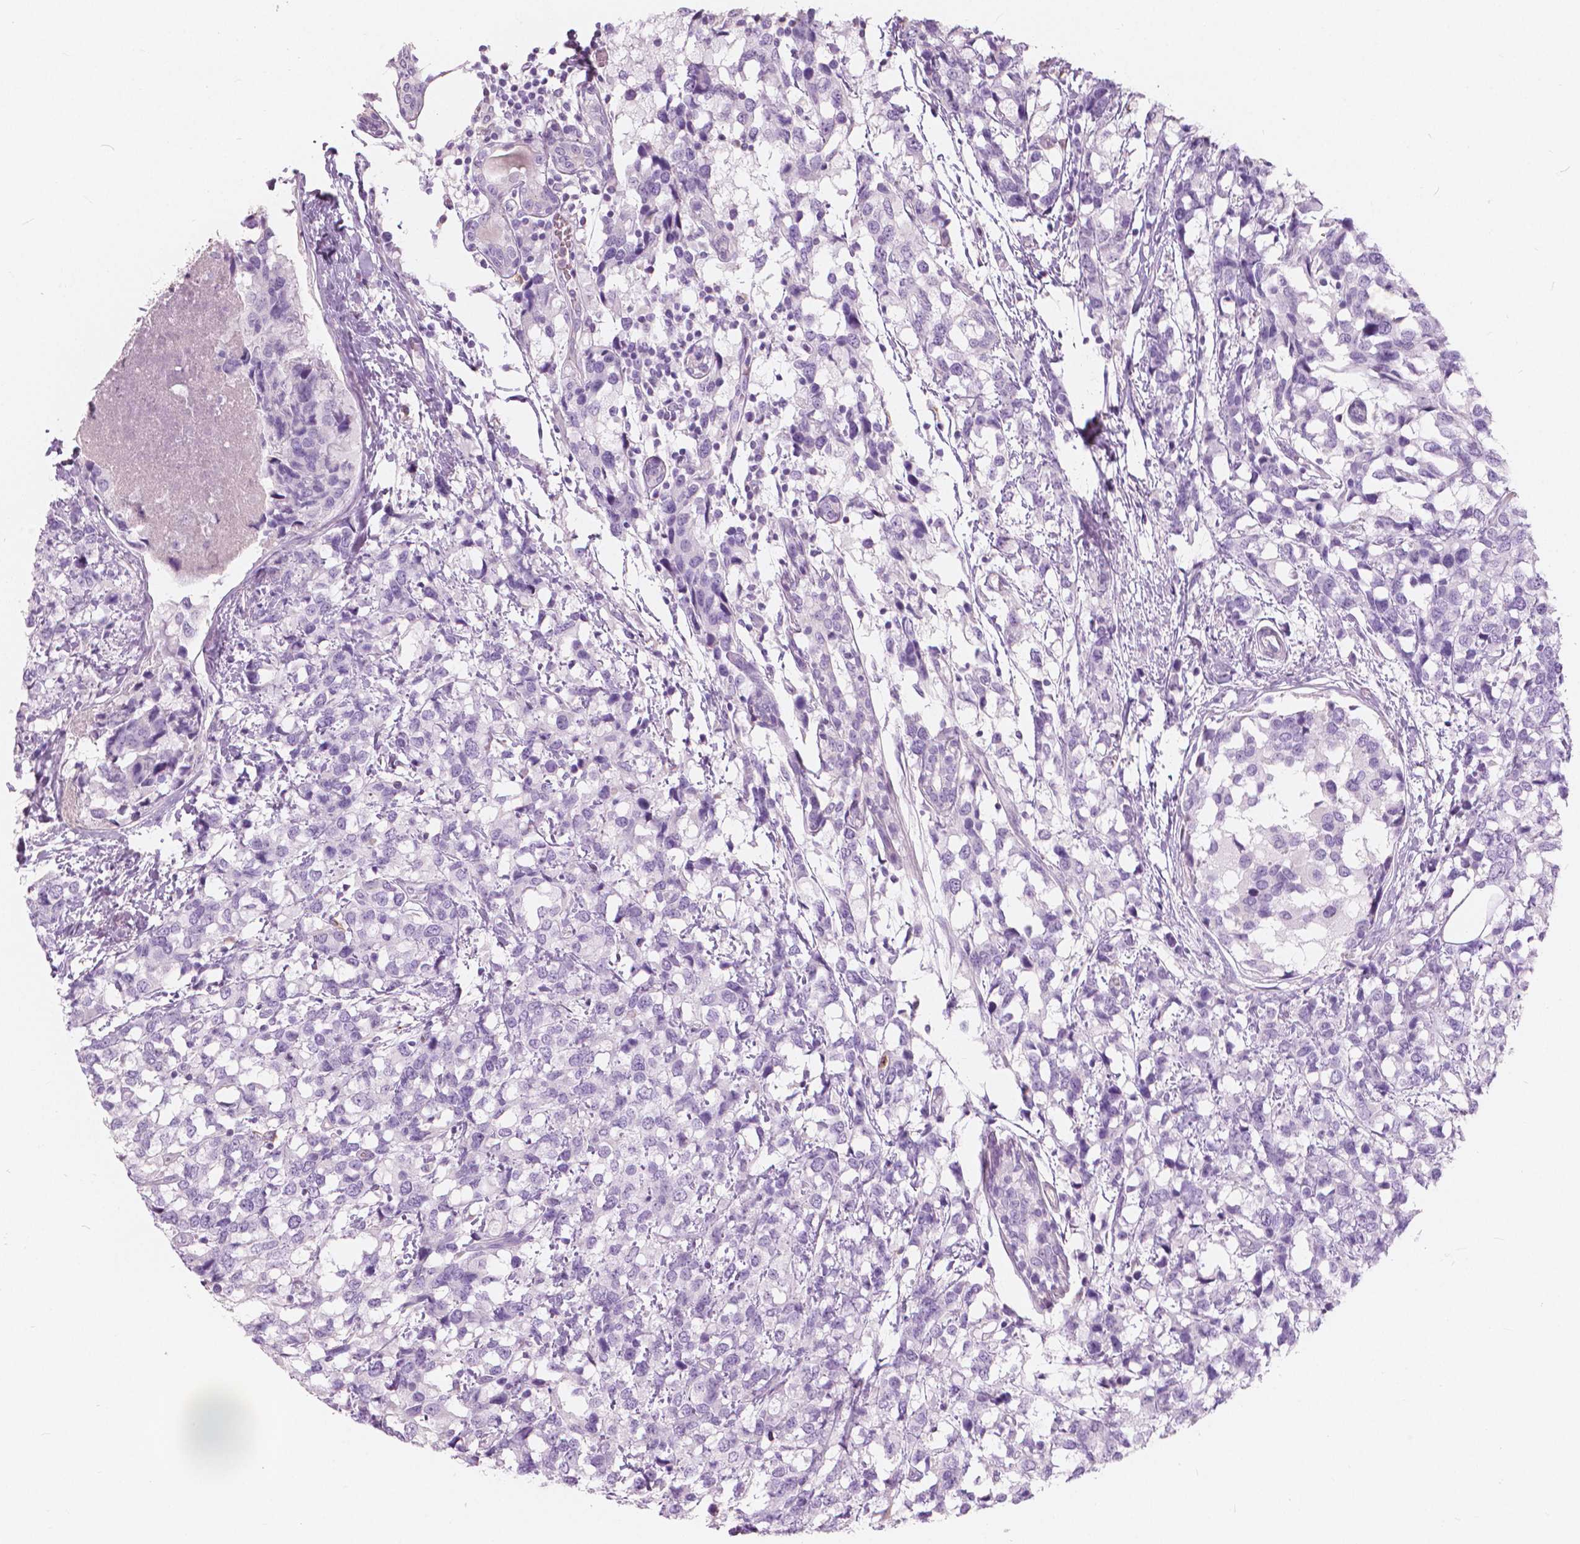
{"staining": {"intensity": "negative", "quantity": "none", "location": "none"}, "tissue": "breast cancer", "cell_type": "Tumor cells", "image_type": "cancer", "snomed": [{"axis": "morphology", "description": "Lobular carcinoma"}, {"axis": "topography", "description": "Breast"}], "caption": "Breast lobular carcinoma was stained to show a protein in brown. There is no significant positivity in tumor cells.", "gene": "CXCR2", "patient": {"sex": "female", "age": 59}}